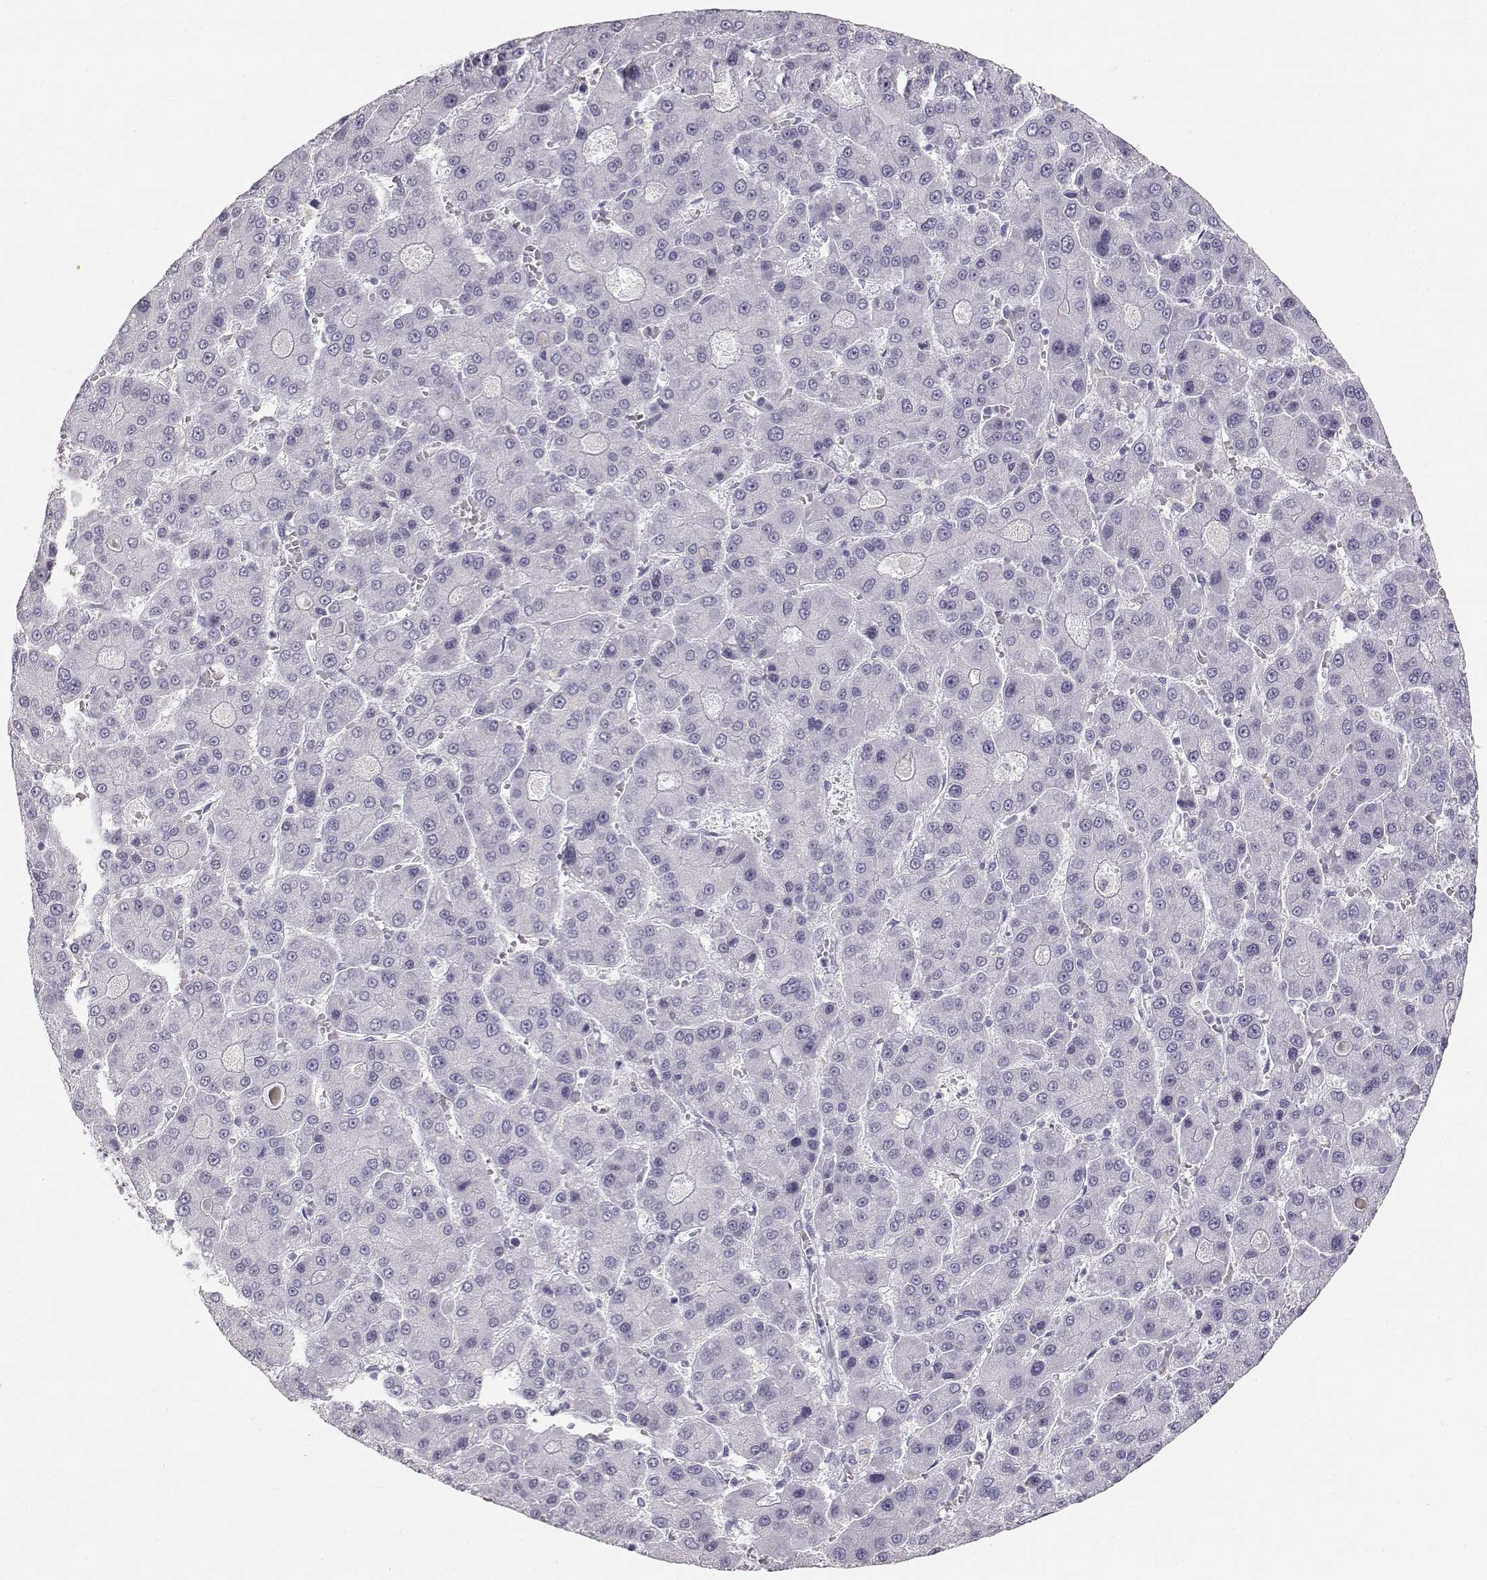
{"staining": {"intensity": "negative", "quantity": "none", "location": "none"}, "tissue": "liver cancer", "cell_type": "Tumor cells", "image_type": "cancer", "snomed": [{"axis": "morphology", "description": "Carcinoma, Hepatocellular, NOS"}, {"axis": "topography", "description": "Liver"}], "caption": "The IHC micrograph has no significant staining in tumor cells of liver hepatocellular carcinoma tissue.", "gene": "TKTL1", "patient": {"sex": "male", "age": 70}}